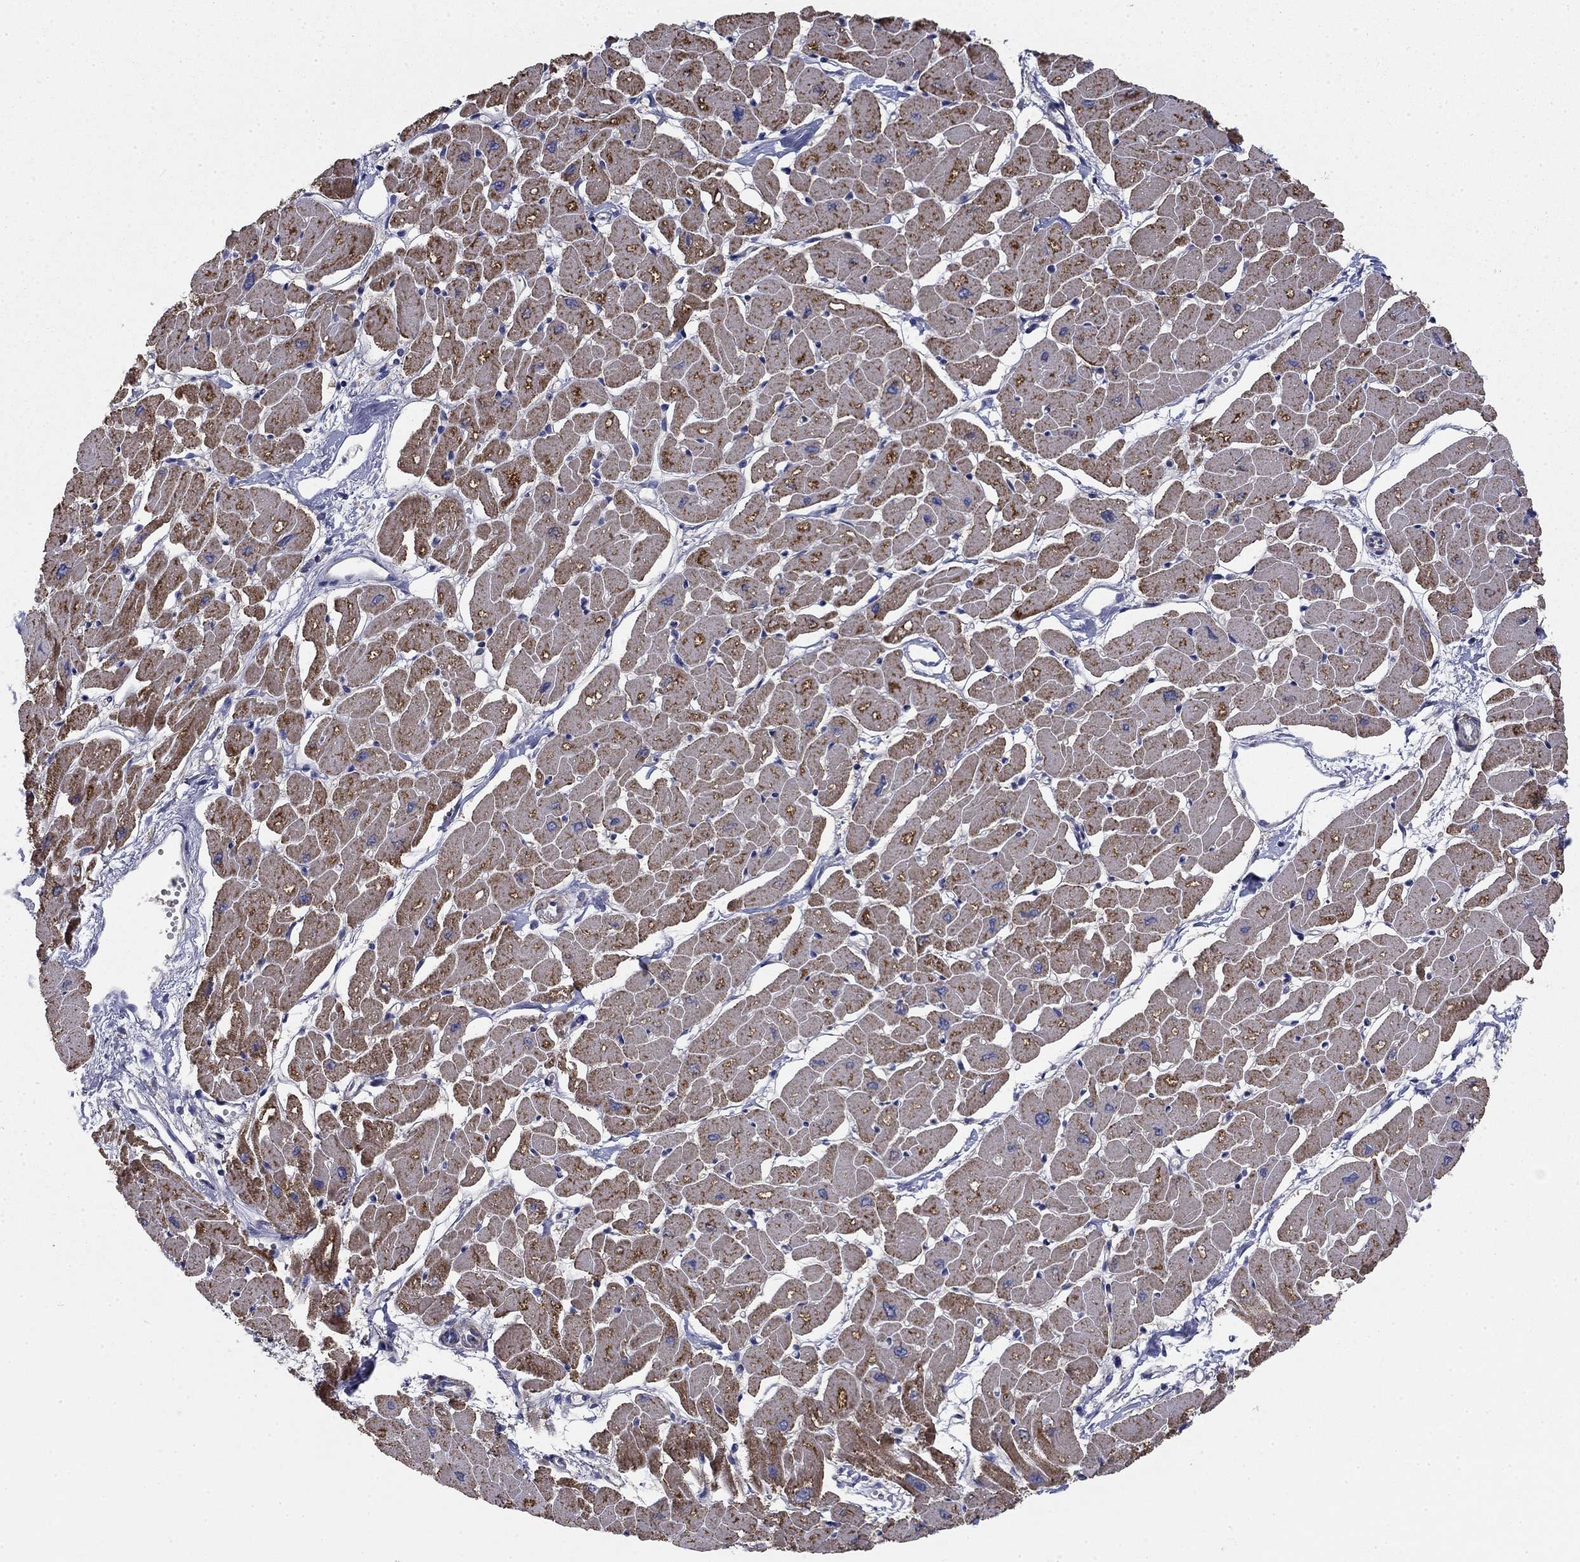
{"staining": {"intensity": "moderate", "quantity": ">75%", "location": "cytoplasmic/membranous"}, "tissue": "heart muscle", "cell_type": "Cardiomyocytes", "image_type": "normal", "snomed": [{"axis": "morphology", "description": "Normal tissue, NOS"}, {"axis": "topography", "description": "Heart"}], "caption": "Immunohistochemistry (IHC) histopathology image of unremarkable heart muscle: heart muscle stained using IHC exhibits medium levels of moderate protein expression localized specifically in the cytoplasmic/membranous of cardiomyocytes, appearing as a cytoplasmic/membranous brown color.", "gene": "MMAA", "patient": {"sex": "male", "age": 57}}